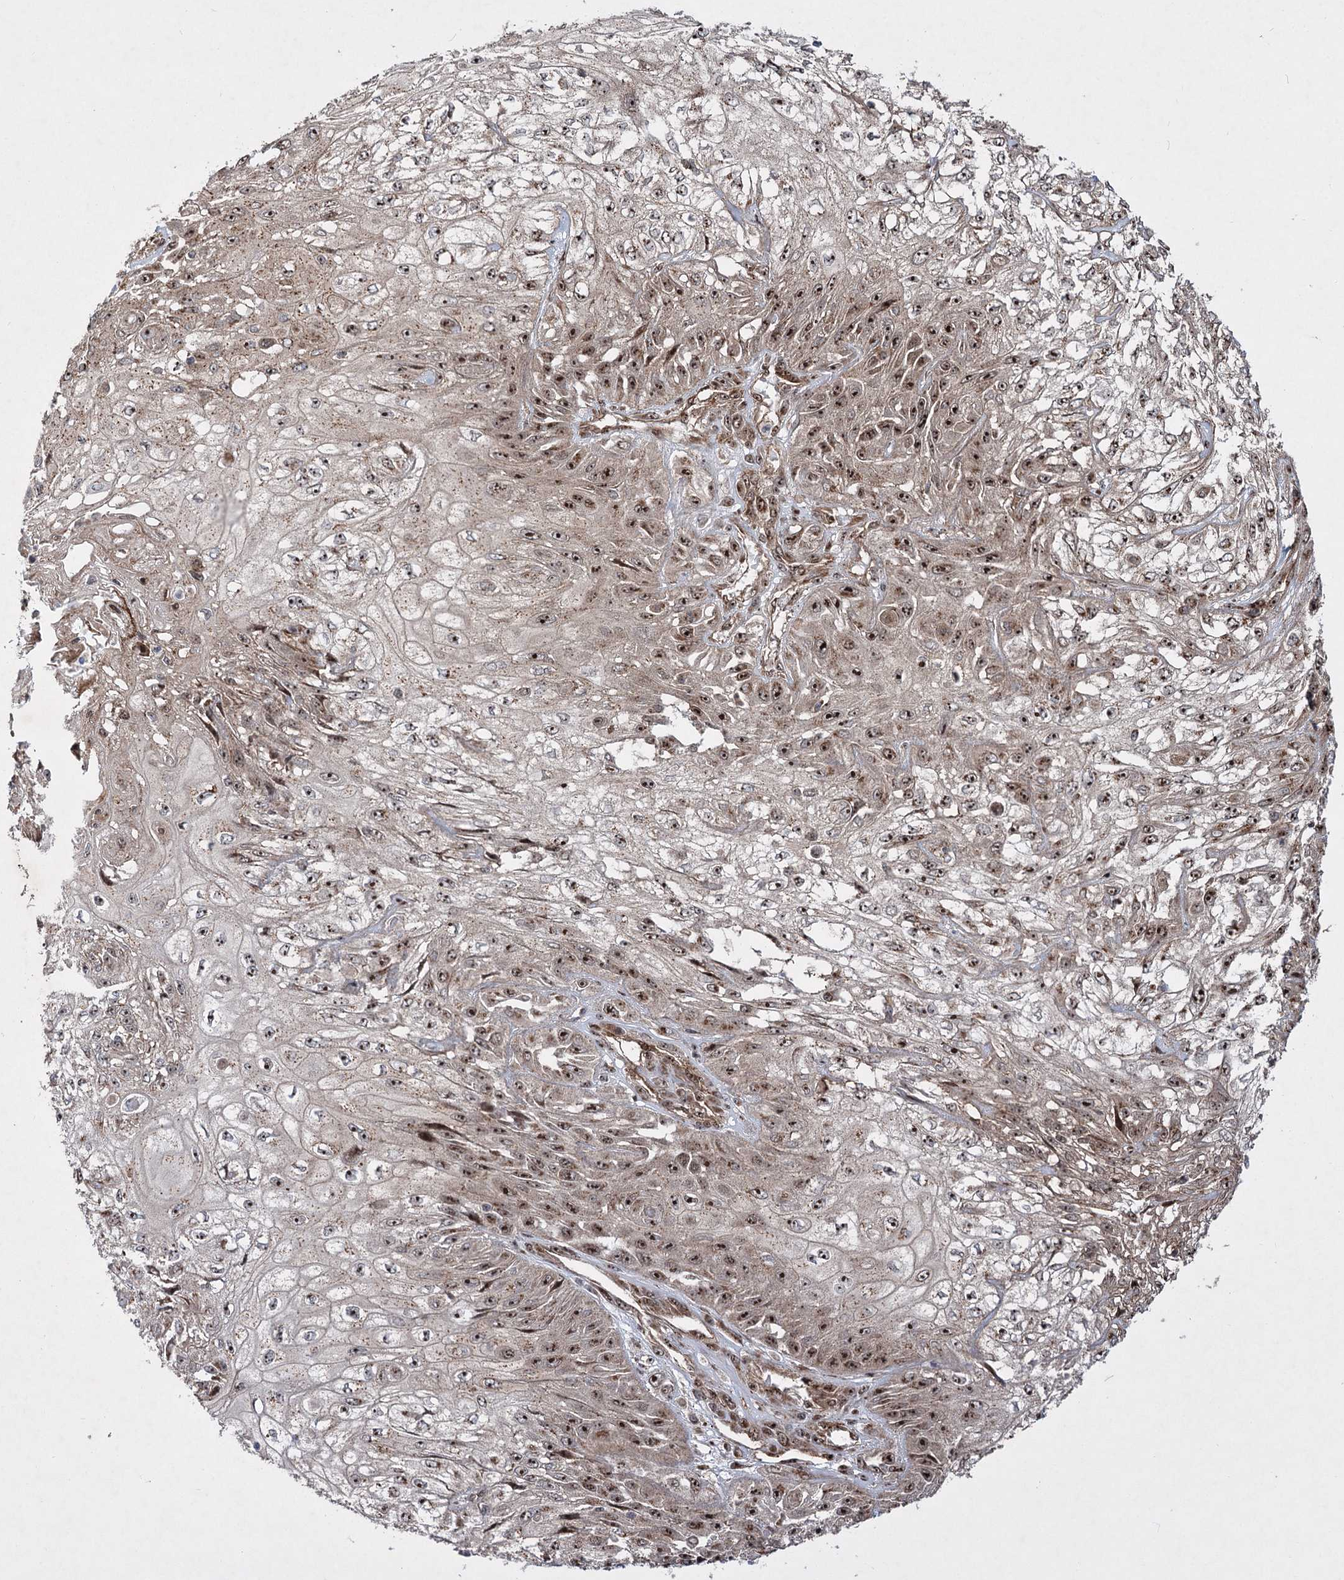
{"staining": {"intensity": "moderate", "quantity": ">75%", "location": "cytoplasmic/membranous,nuclear"}, "tissue": "skin cancer", "cell_type": "Tumor cells", "image_type": "cancer", "snomed": [{"axis": "morphology", "description": "Squamous cell carcinoma, NOS"}, {"axis": "morphology", "description": "Squamous cell carcinoma, metastatic, NOS"}, {"axis": "topography", "description": "Skin"}, {"axis": "topography", "description": "Lymph node"}], "caption": "The immunohistochemical stain labels moderate cytoplasmic/membranous and nuclear staining in tumor cells of skin cancer (metastatic squamous cell carcinoma) tissue.", "gene": "SERINC5", "patient": {"sex": "male", "age": 75}}